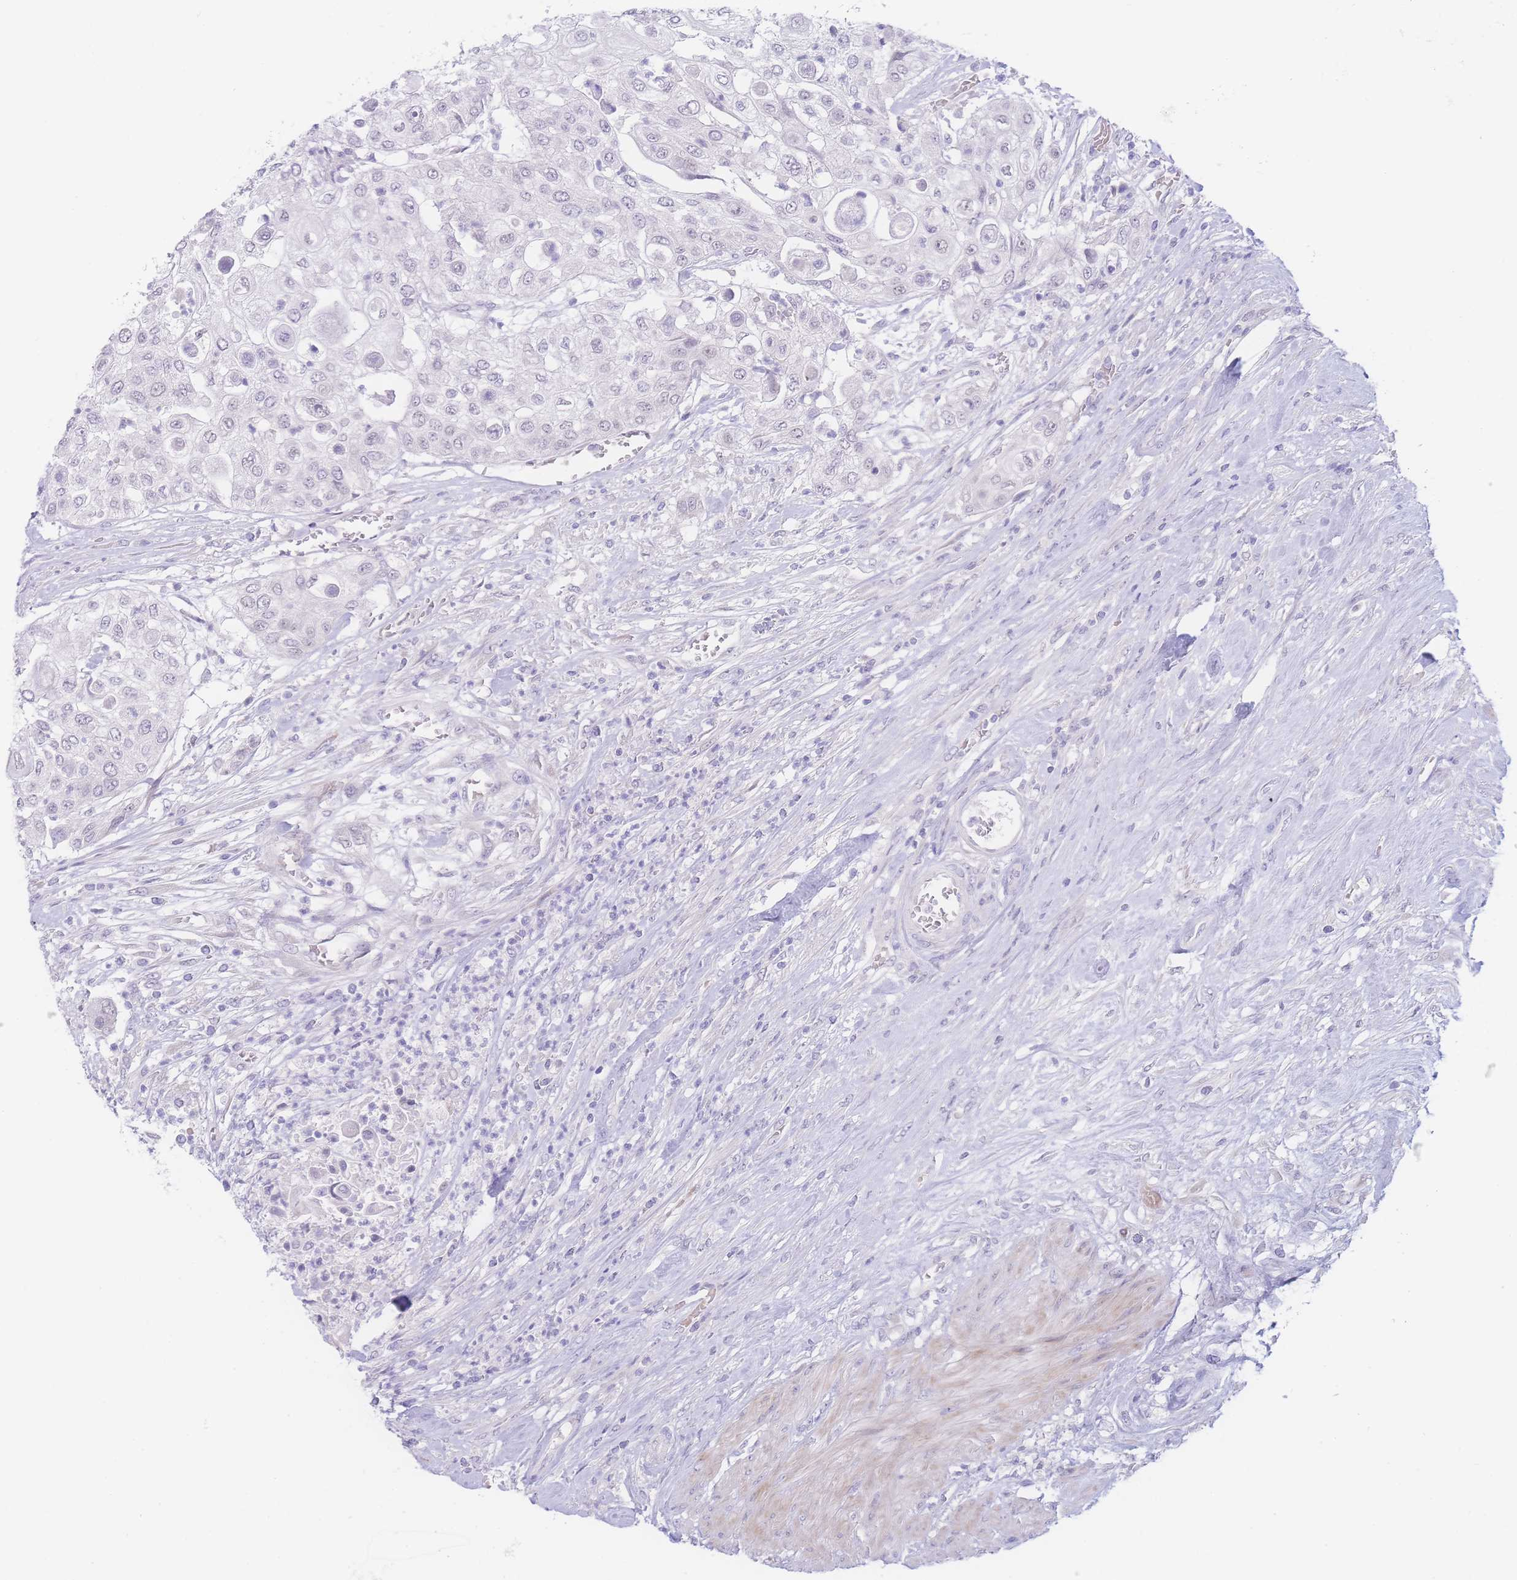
{"staining": {"intensity": "negative", "quantity": "none", "location": "none"}, "tissue": "urothelial cancer", "cell_type": "Tumor cells", "image_type": "cancer", "snomed": [{"axis": "morphology", "description": "Urothelial carcinoma, High grade"}, {"axis": "topography", "description": "Urinary bladder"}], "caption": "Histopathology image shows no protein expression in tumor cells of urothelial cancer tissue.", "gene": "PRSS22", "patient": {"sex": "female", "age": 79}}